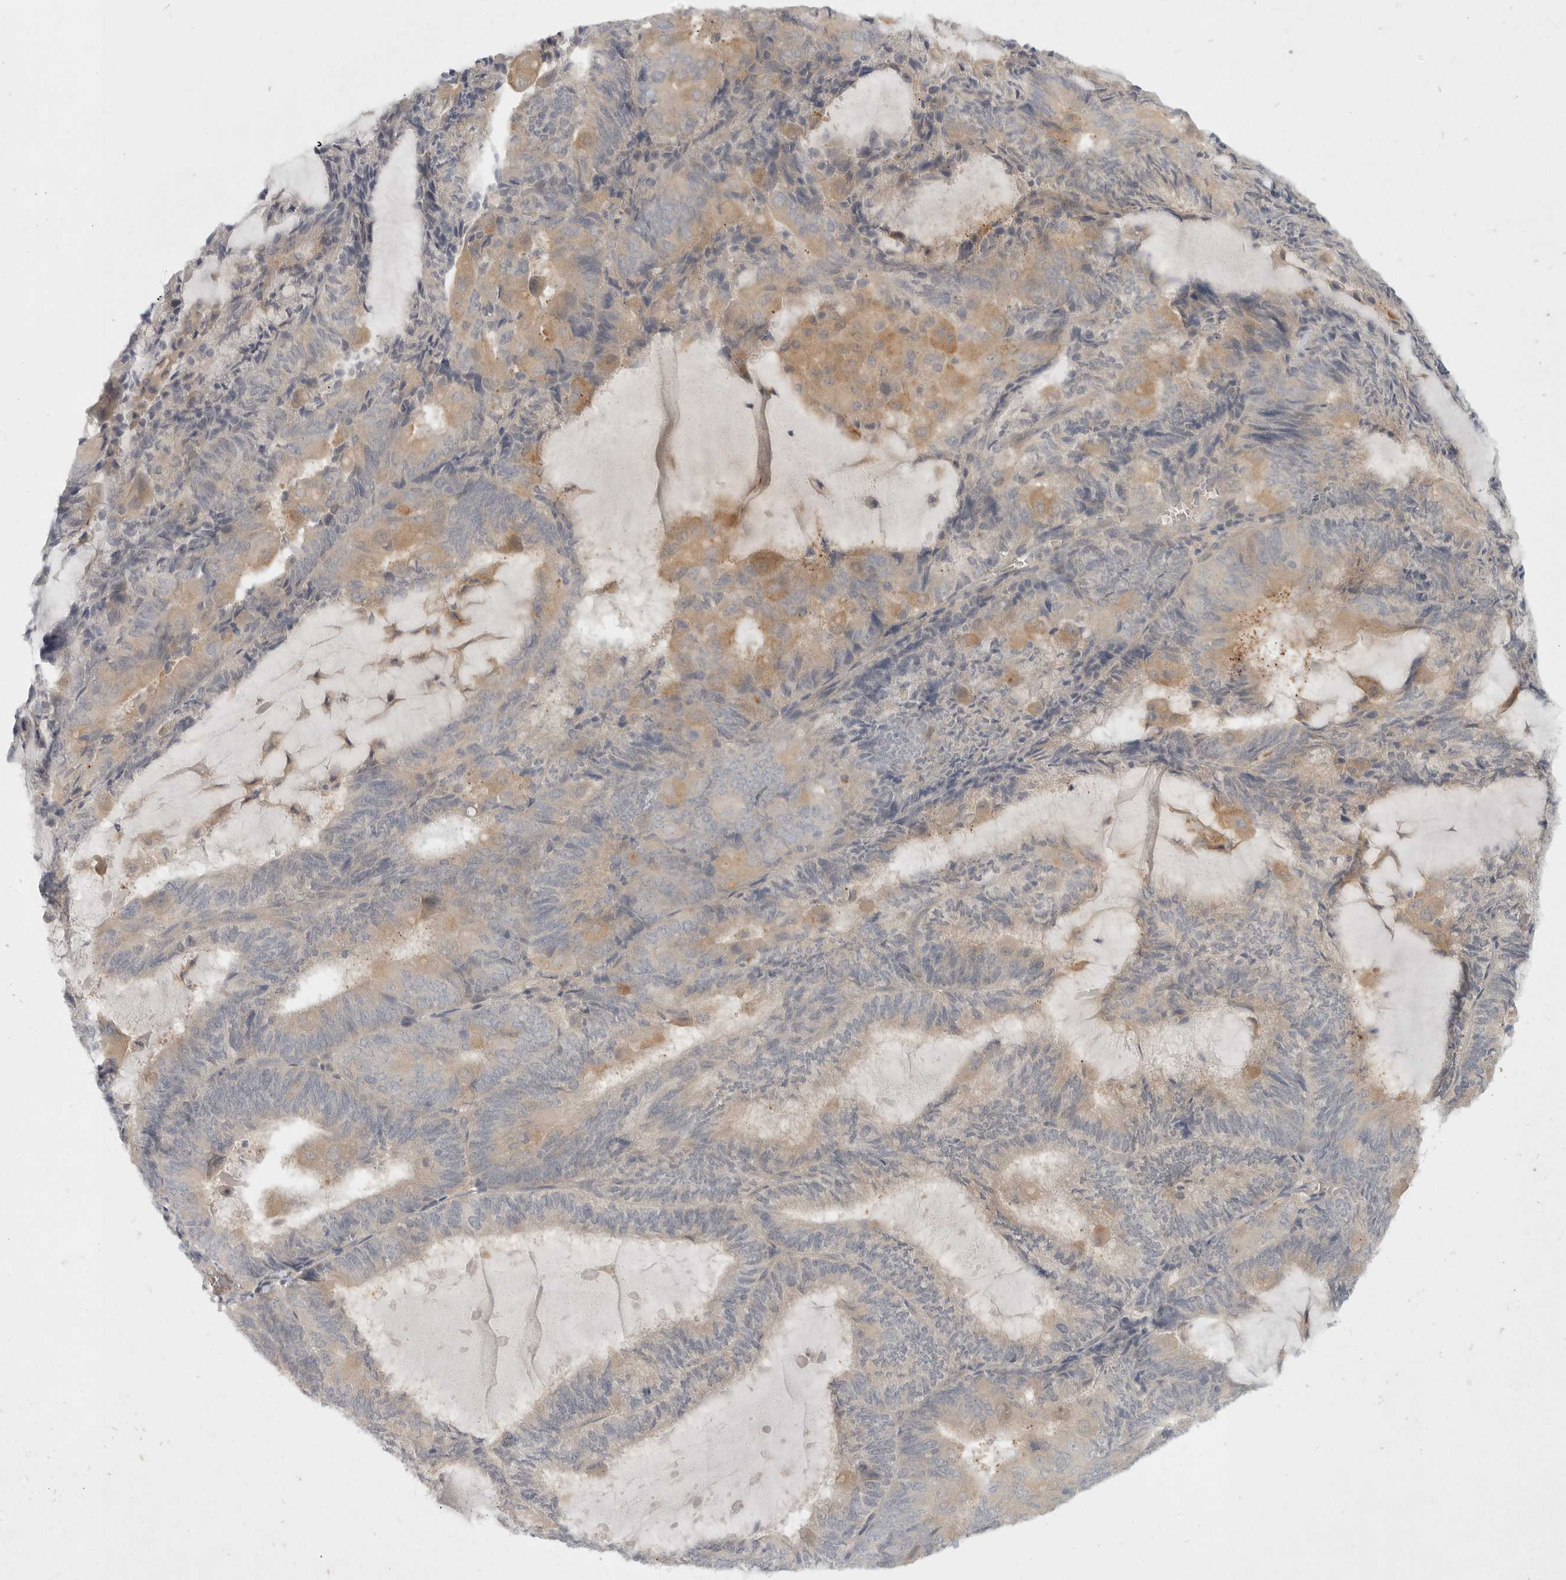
{"staining": {"intensity": "weak", "quantity": "25%-75%", "location": "cytoplasmic/membranous"}, "tissue": "endometrial cancer", "cell_type": "Tumor cells", "image_type": "cancer", "snomed": [{"axis": "morphology", "description": "Adenocarcinoma, NOS"}, {"axis": "topography", "description": "Endometrium"}], "caption": "IHC (DAB) staining of human endometrial cancer reveals weak cytoplasmic/membranous protein positivity in about 25%-75% of tumor cells.", "gene": "TOM1L2", "patient": {"sex": "female", "age": 81}}